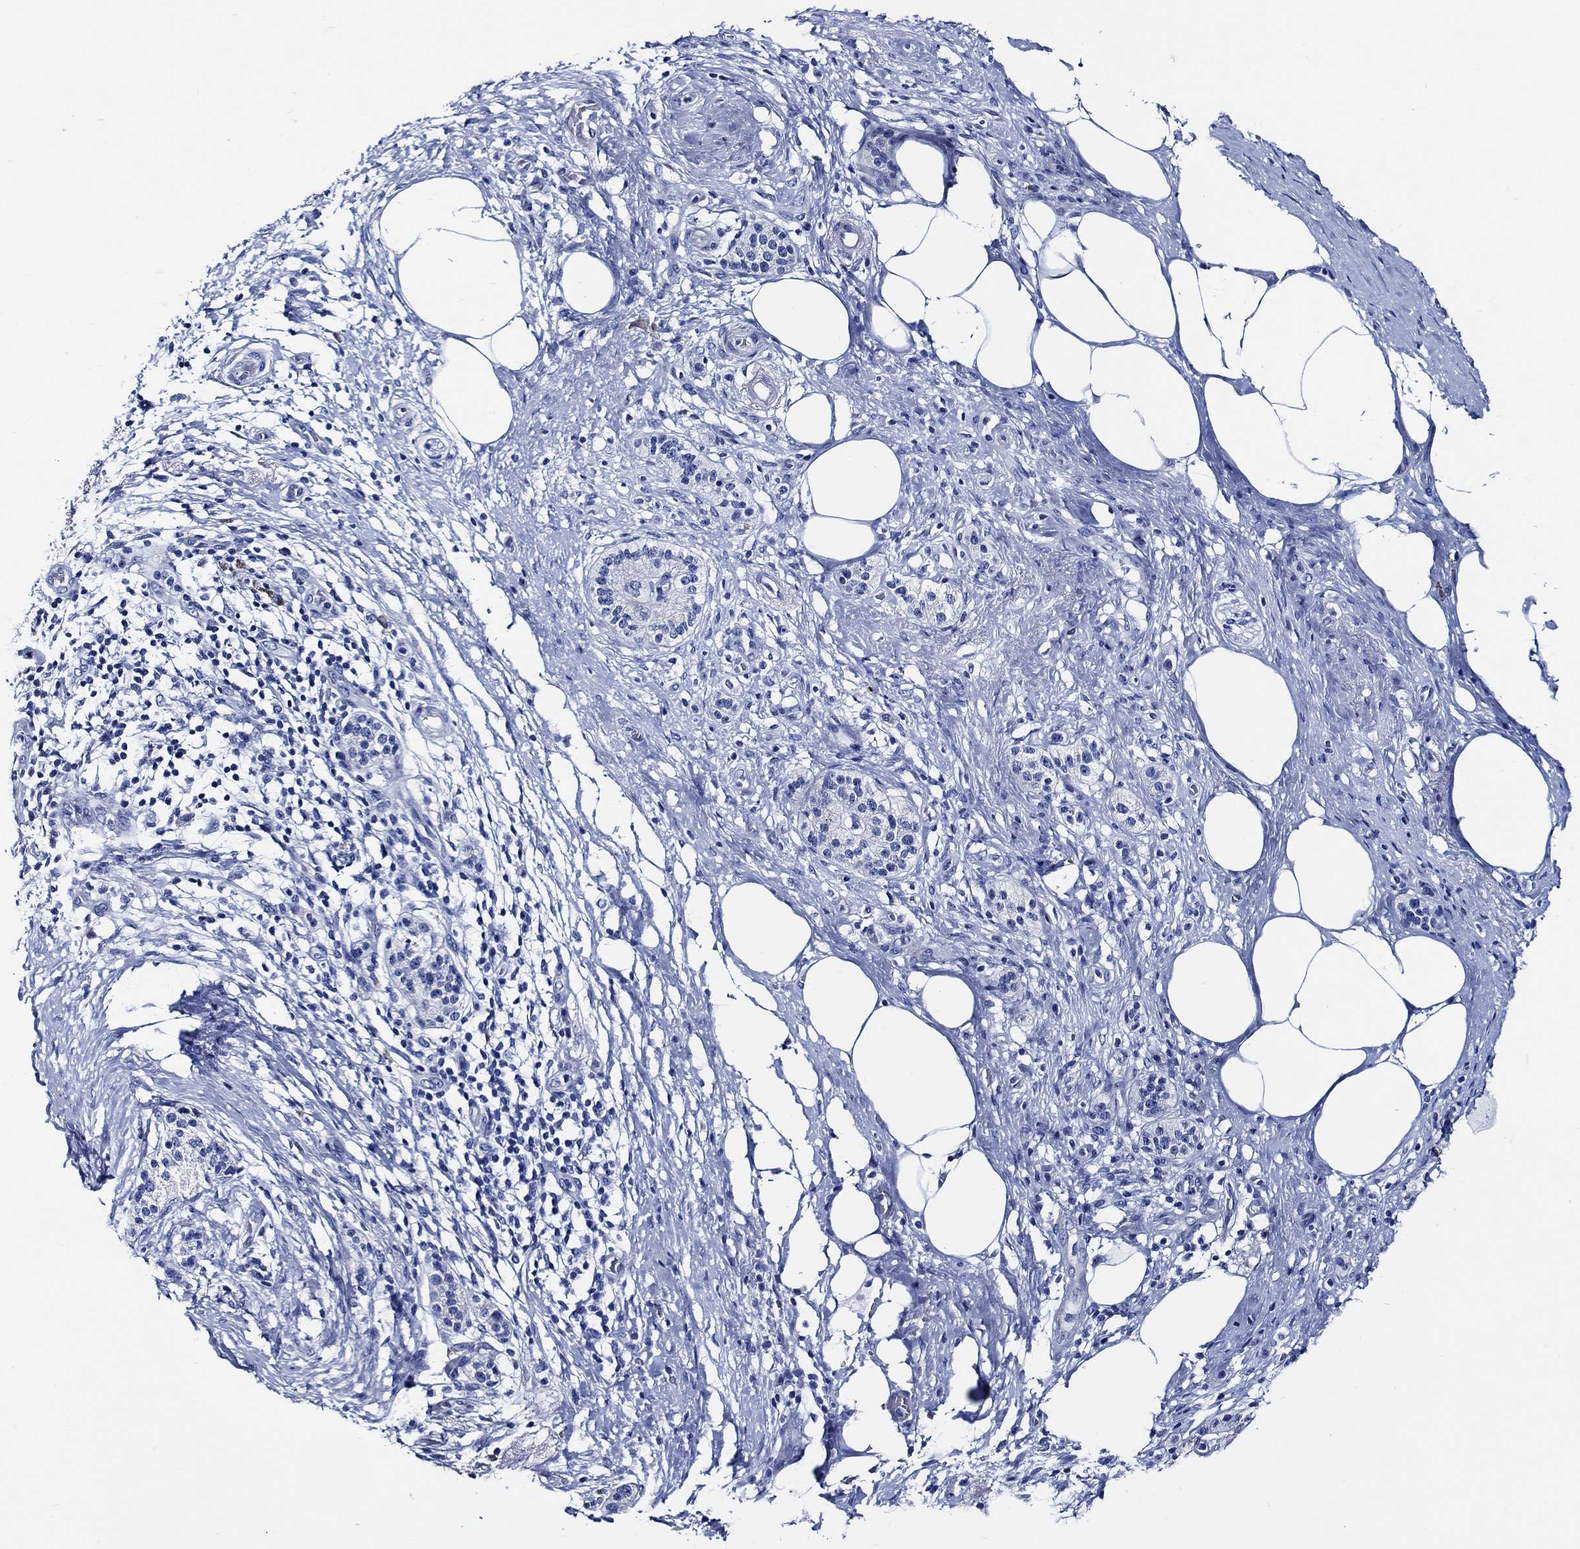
{"staining": {"intensity": "negative", "quantity": "none", "location": "none"}, "tissue": "pancreatic cancer", "cell_type": "Tumor cells", "image_type": "cancer", "snomed": [{"axis": "morphology", "description": "Adenocarcinoma, NOS"}, {"axis": "topography", "description": "Pancreas"}], "caption": "High magnification brightfield microscopy of pancreatic cancer stained with DAB (3,3'-diaminobenzidine) (brown) and counterstained with hematoxylin (blue): tumor cells show no significant positivity.", "gene": "WDR62", "patient": {"sex": "female", "age": 72}}